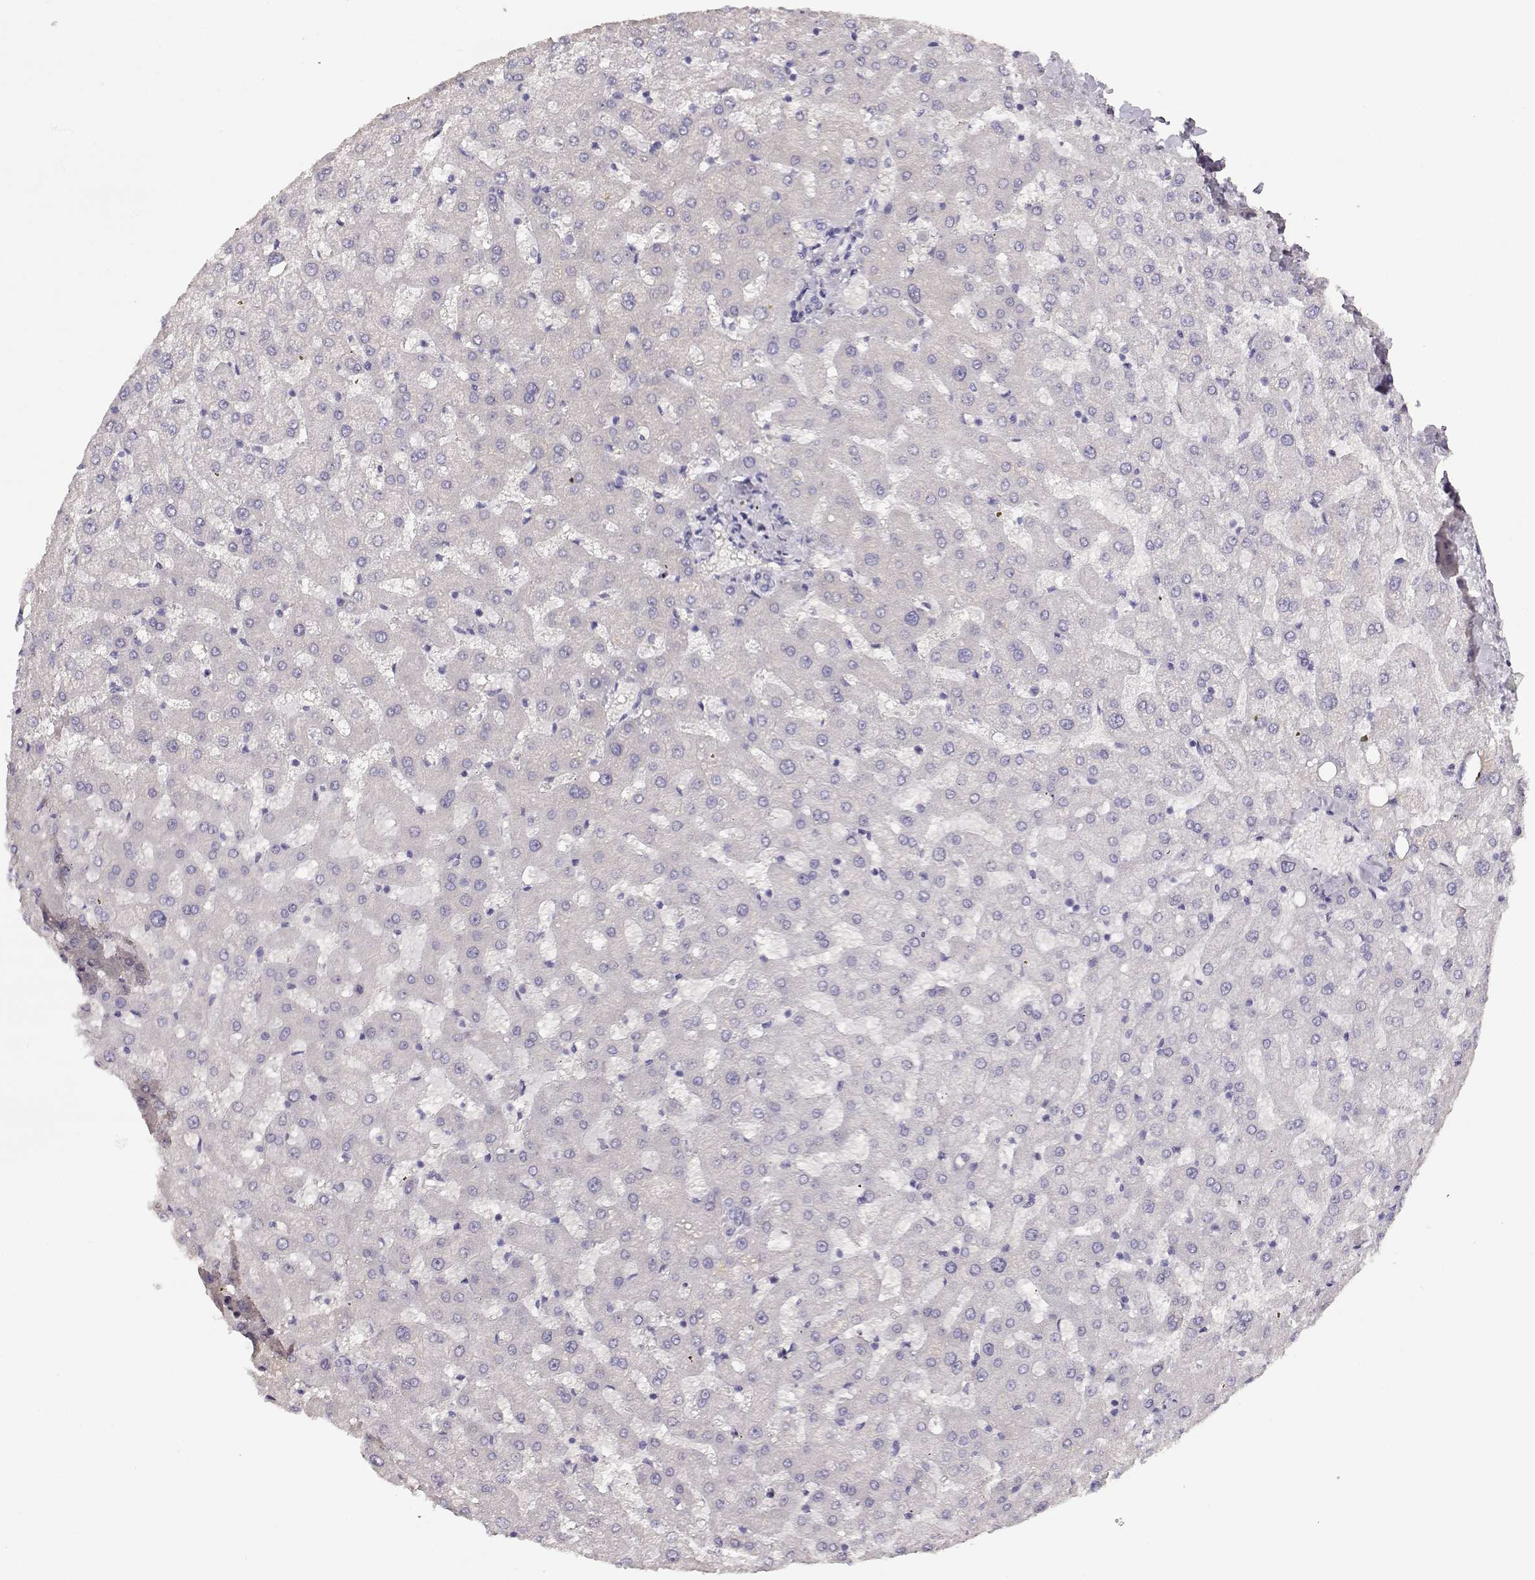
{"staining": {"intensity": "negative", "quantity": "none", "location": "none"}, "tissue": "liver", "cell_type": "Cholangiocytes", "image_type": "normal", "snomed": [{"axis": "morphology", "description": "Normal tissue, NOS"}, {"axis": "topography", "description": "Liver"}], "caption": "Liver stained for a protein using immunohistochemistry displays no expression cholangiocytes.", "gene": "GLIPR1L2", "patient": {"sex": "female", "age": 50}}